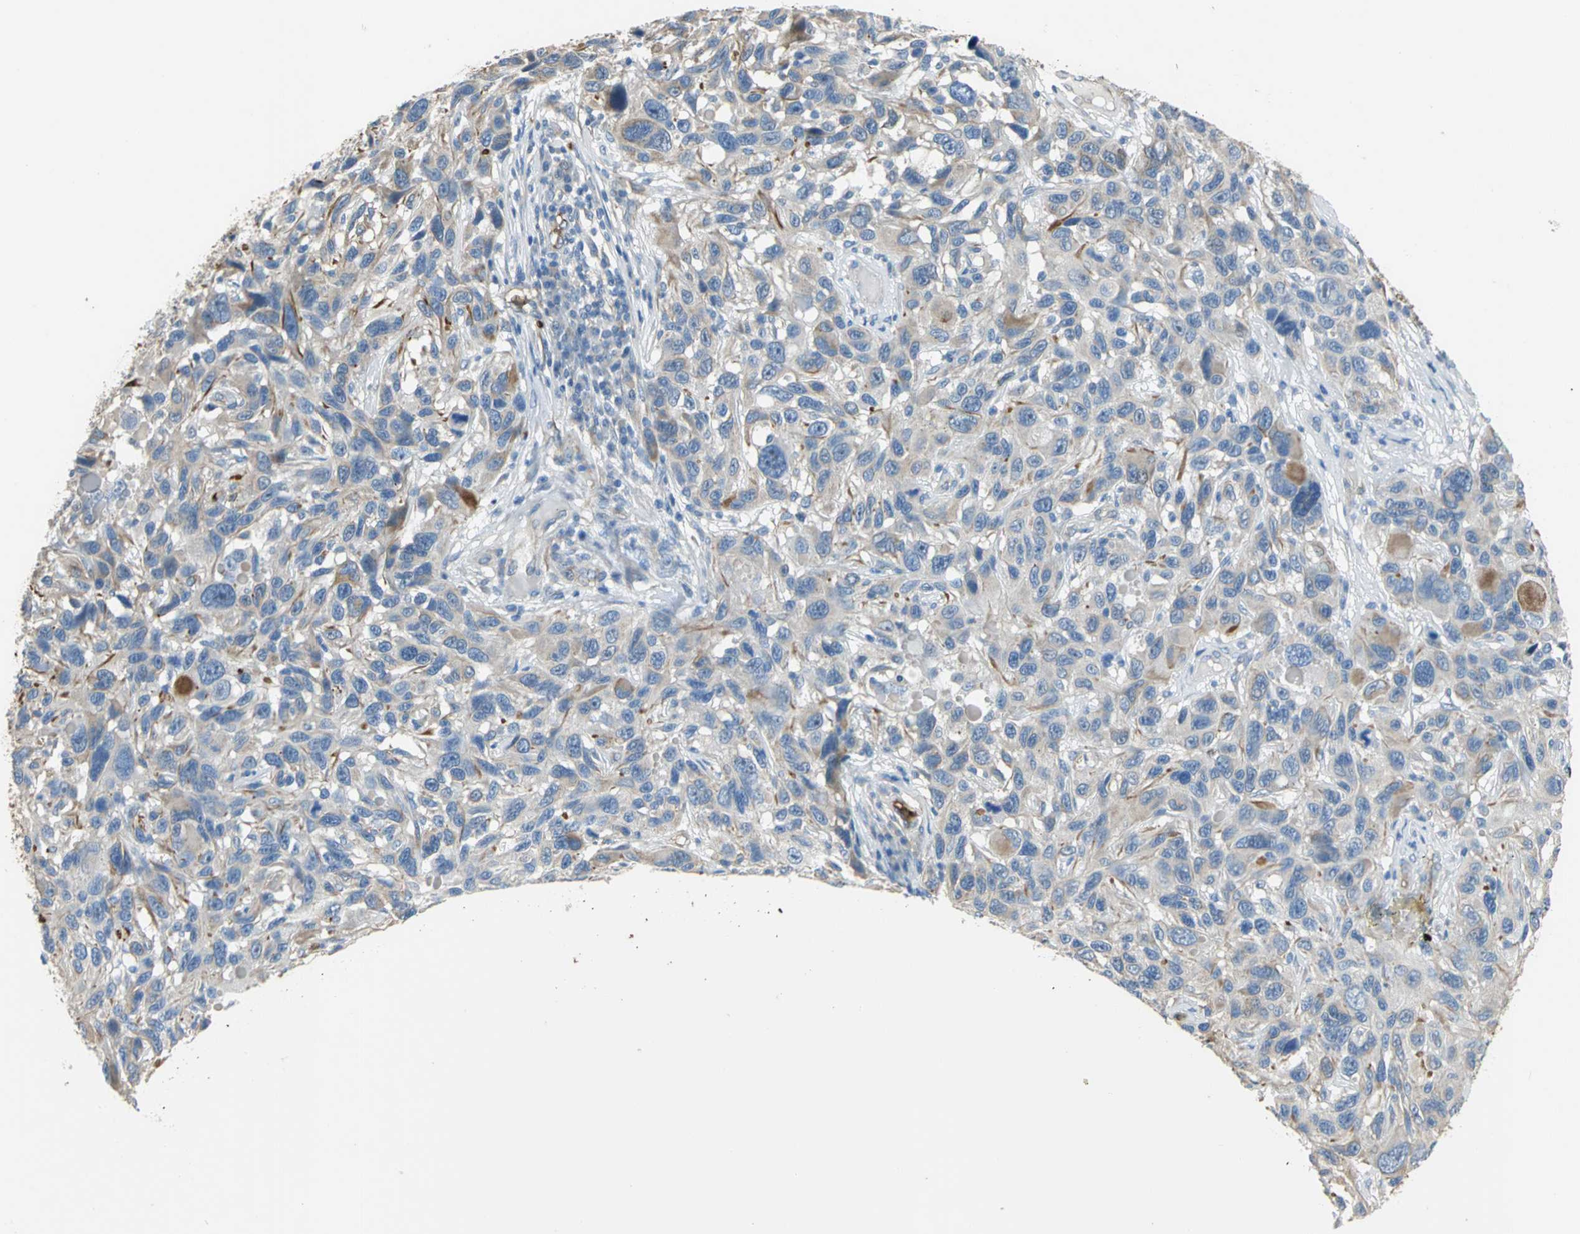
{"staining": {"intensity": "moderate", "quantity": "25%-75%", "location": "cytoplasmic/membranous"}, "tissue": "melanoma", "cell_type": "Tumor cells", "image_type": "cancer", "snomed": [{"axis": "morphology", "description": "Malignant melanoma, NOS"}, {"axis": "topography", "description": "Skin"}], "caption": "This is a photomicrograph of immunohistochemistry staining of malignant melanoma, which shows moderate positivity in the cytoplasmic/membranous of tumor cells.", "gene": "TREM1", "patient": {"sex": "male", "age": 53}}